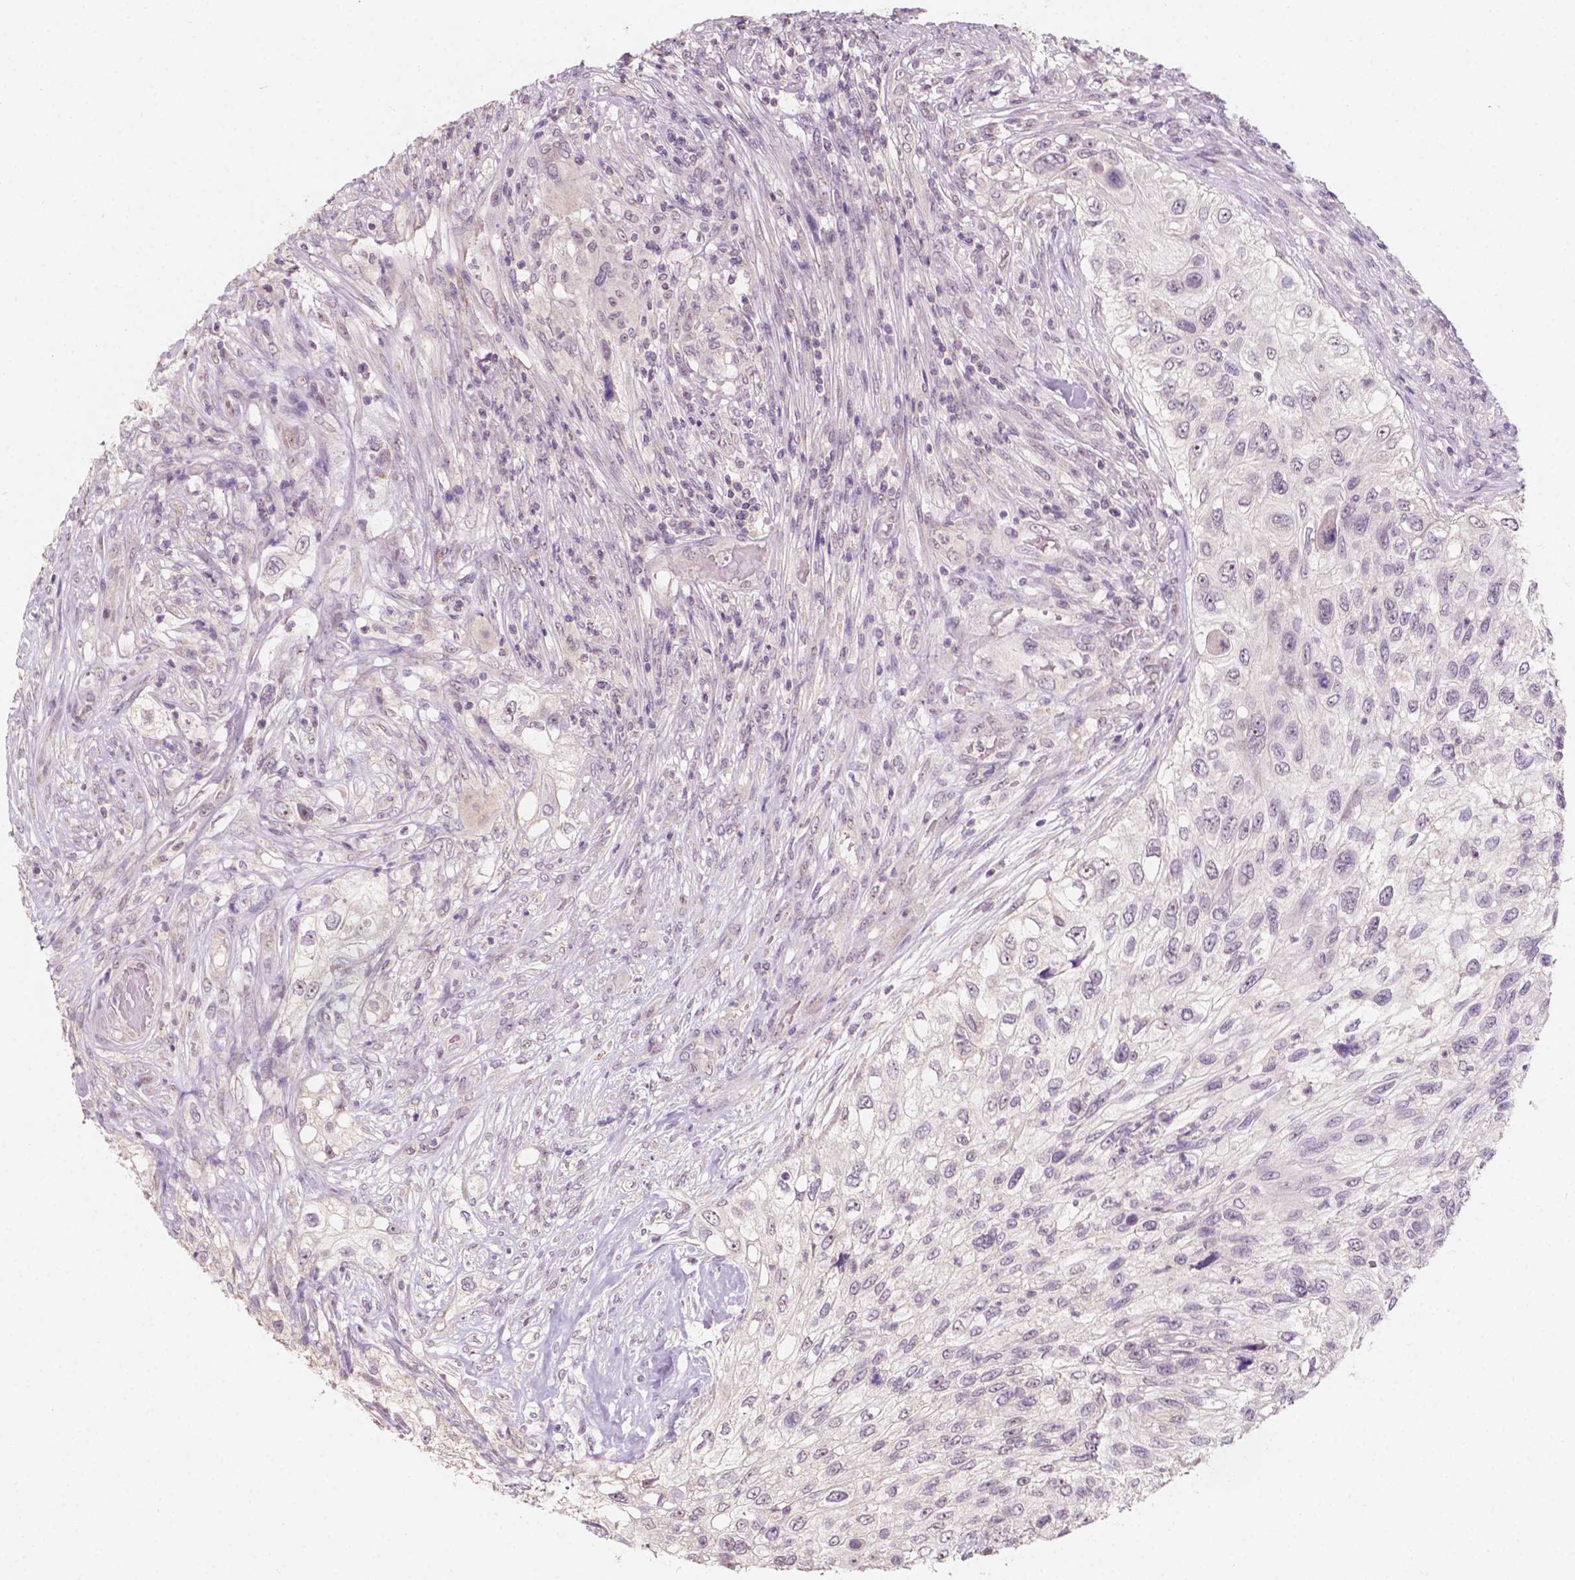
{"staining": {"intensity": "negative", "quantity": "none", "location": "none"}, "tissue": "urothelial cancer", "cell_type": "Tumor cells", "image_type": "cancer", "snomed": [{"axis": "morphology", "description": "Urothelial carcinoma, High grade"}, {"axis": "topography", "description": "Urinary bladder"}], "caption": "Image shows no significant protein positivity in tumor cells of high-grade urothelial carcinoma.", "gene": "SIRT2", "patient": {"sex": "female", "age": 60}}